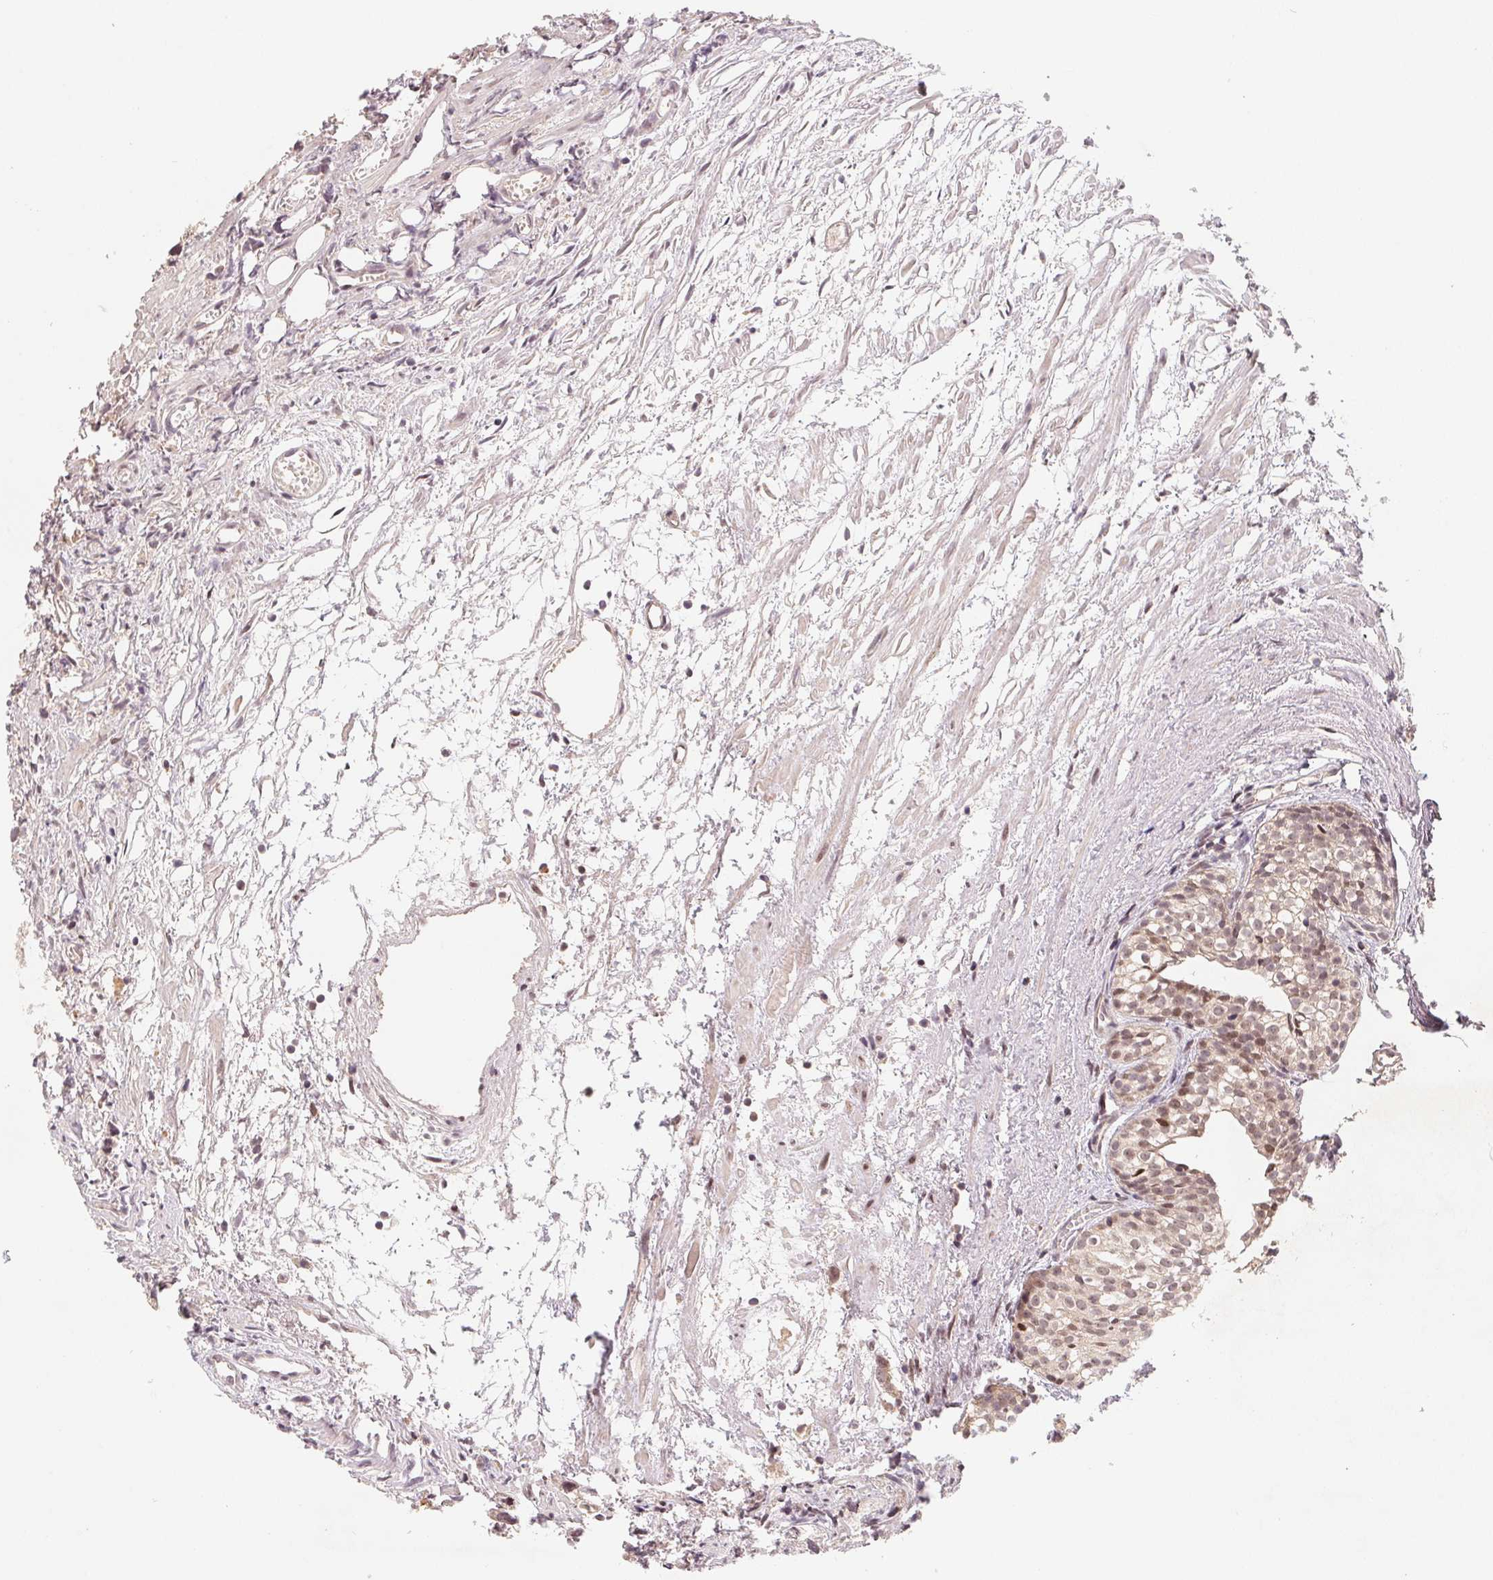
{"staining": {"intensity": "moderate", "quantity": "25%-75%", "location": "nuclear"}, "tissue": "prostate cancer", "cell_type": "Tumor cells", "image_type": "cancer", "snomed": [{"axis": "morphology", "description": "Adenocarcinoma, High grade"}, {"axis": "topography", "description": "Prostate"}], "caption": "Immunohistochemical staining of high-grade adenocarcinoma (prostate) exhibits moderate nuclear protein staining in about 25%-75% of tumor cells.", "gene": "HMGN3", "patient": {"sex": "male", "age": 75}}